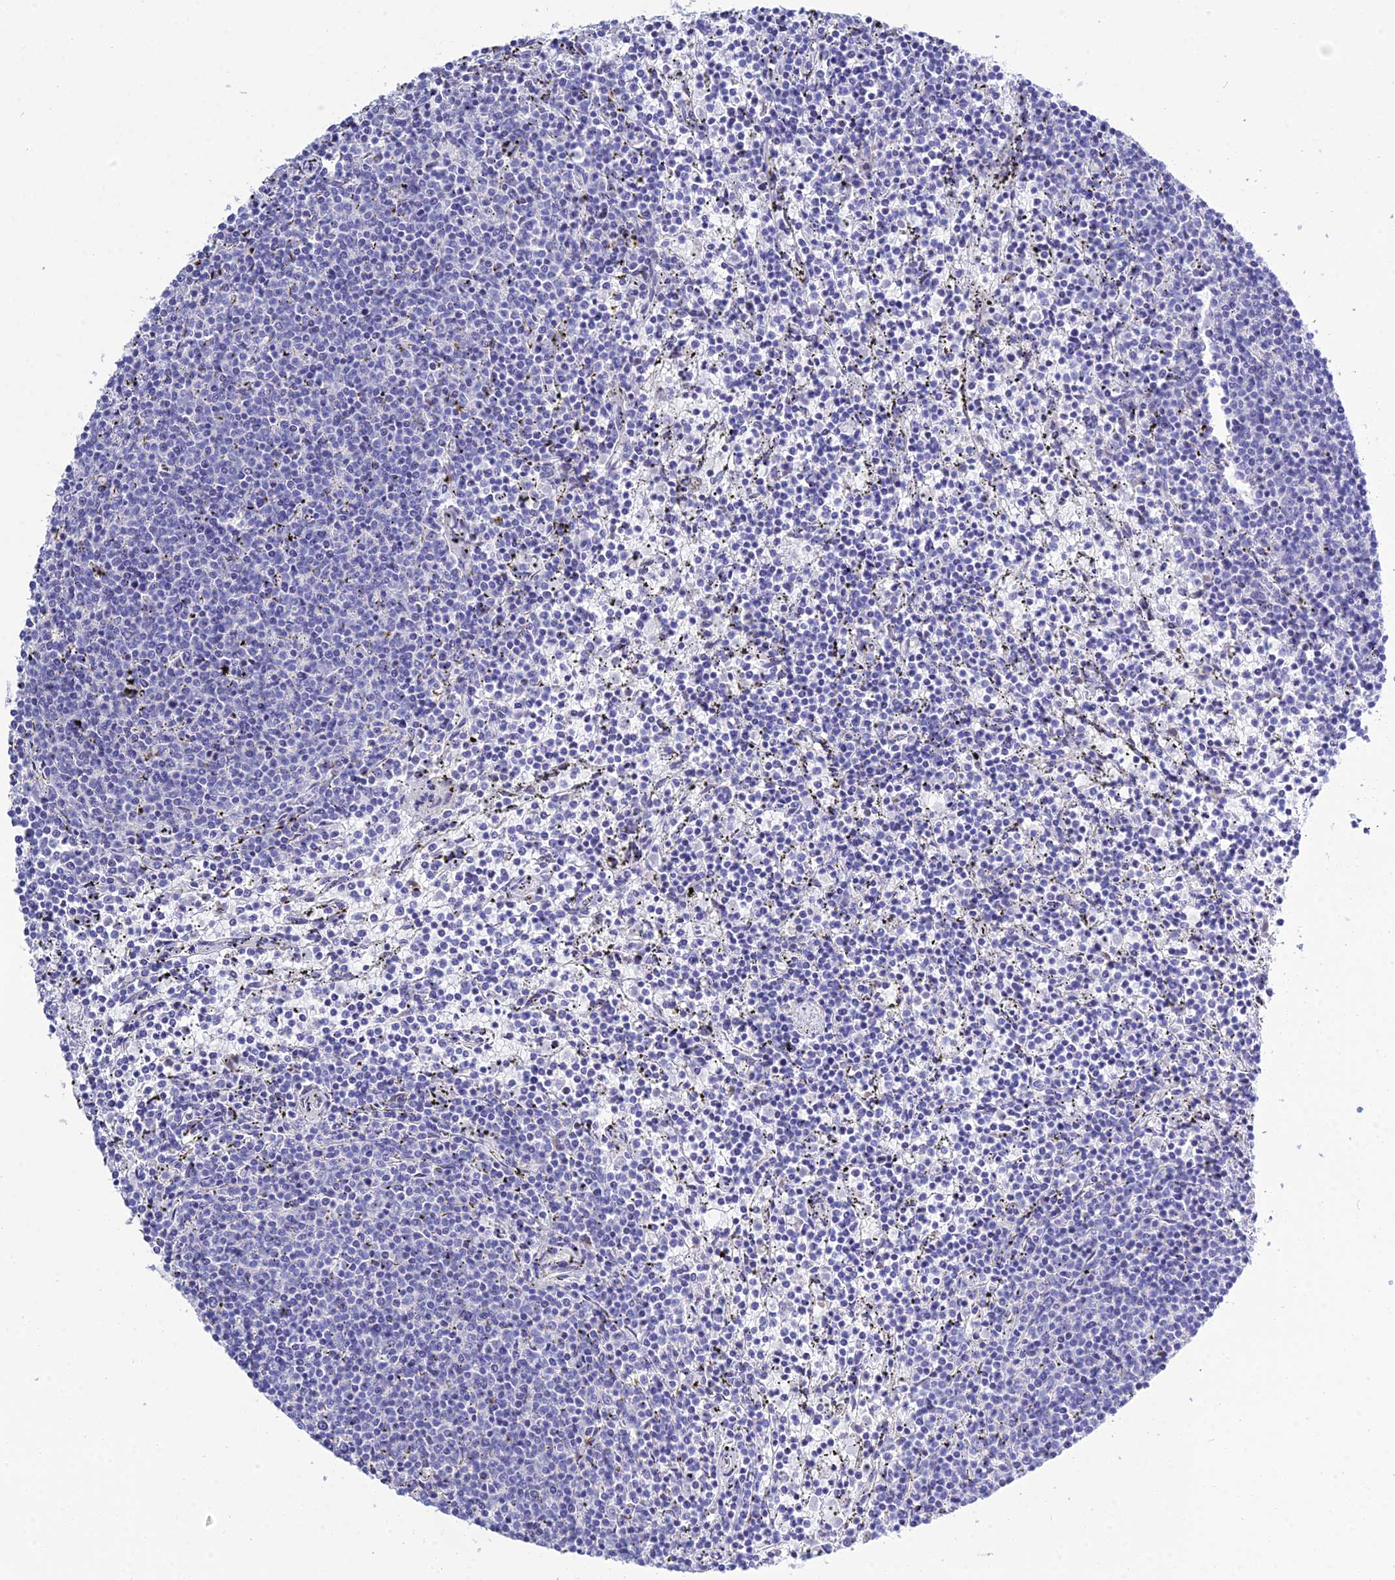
{"staining": {"intensity": "negative", "quantity": "none", "location": "none"}, "tissue": "lymphoma", "cell_type": "Tumor cells", "image_type": "cancer", "snomed": [{"axis": "morphology", "description": "Malignant lymphoma, non-Hodgkin's type, Low grade"}, {"axis": "topography", "description": "Spleen"}], "caption": "Immunohistochemistry (IHC) of low-grade malignant lymphoma, non-Hodgkin's type displays no positivity in tumor cells.", "gene": "DEFB107A", "patient": {"sex": "female", "age": 50}}